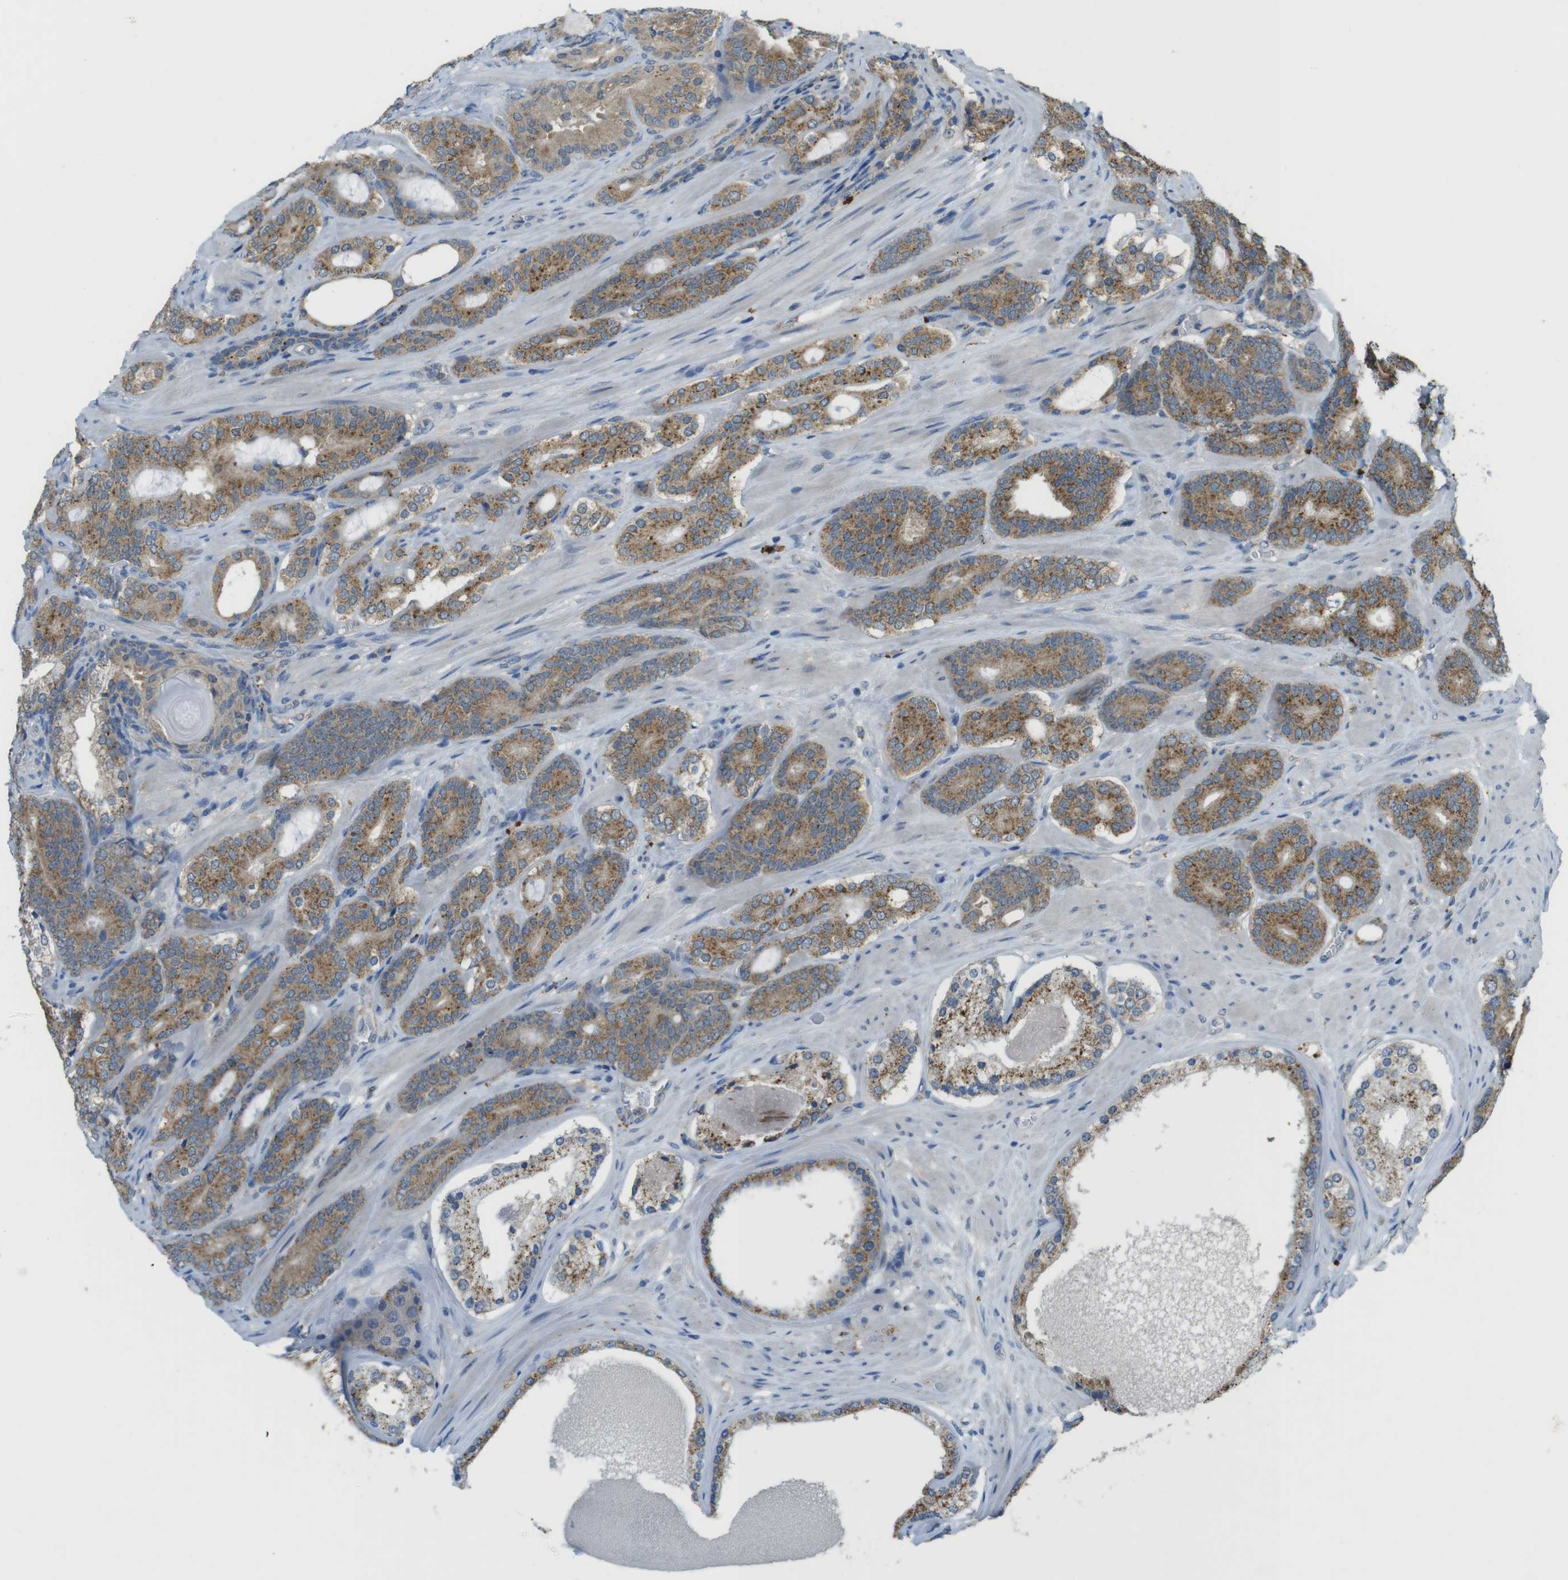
{"staining": {"intensity": "moderate", "quantity": ">75%", "location": "cytoplasmic/membranous"}, "tissue": "prostate cancer", "cell_type": "Tumor cells", "image_type": "cancer", "snomed": [{"axis": "morphology", "description": "Adenocarcinoma, Low grade"}, {"axis": "topography", "description": "Prostate"}], "caption": "Immunohistochemistry micrograph of neoplastic tissue: human prostate cancer (adenocarcinoma (low-grade)) stained using immunohistochemistry (IHC) reveals medium levels of moderate protein expression localized specifically in the cytoplasmic/membranous of tumor cells, appearing as a cytoplasmic/membranous brown color.", "gene": "BRI3BP", "patient": {"sex": "male", "age": 63}}